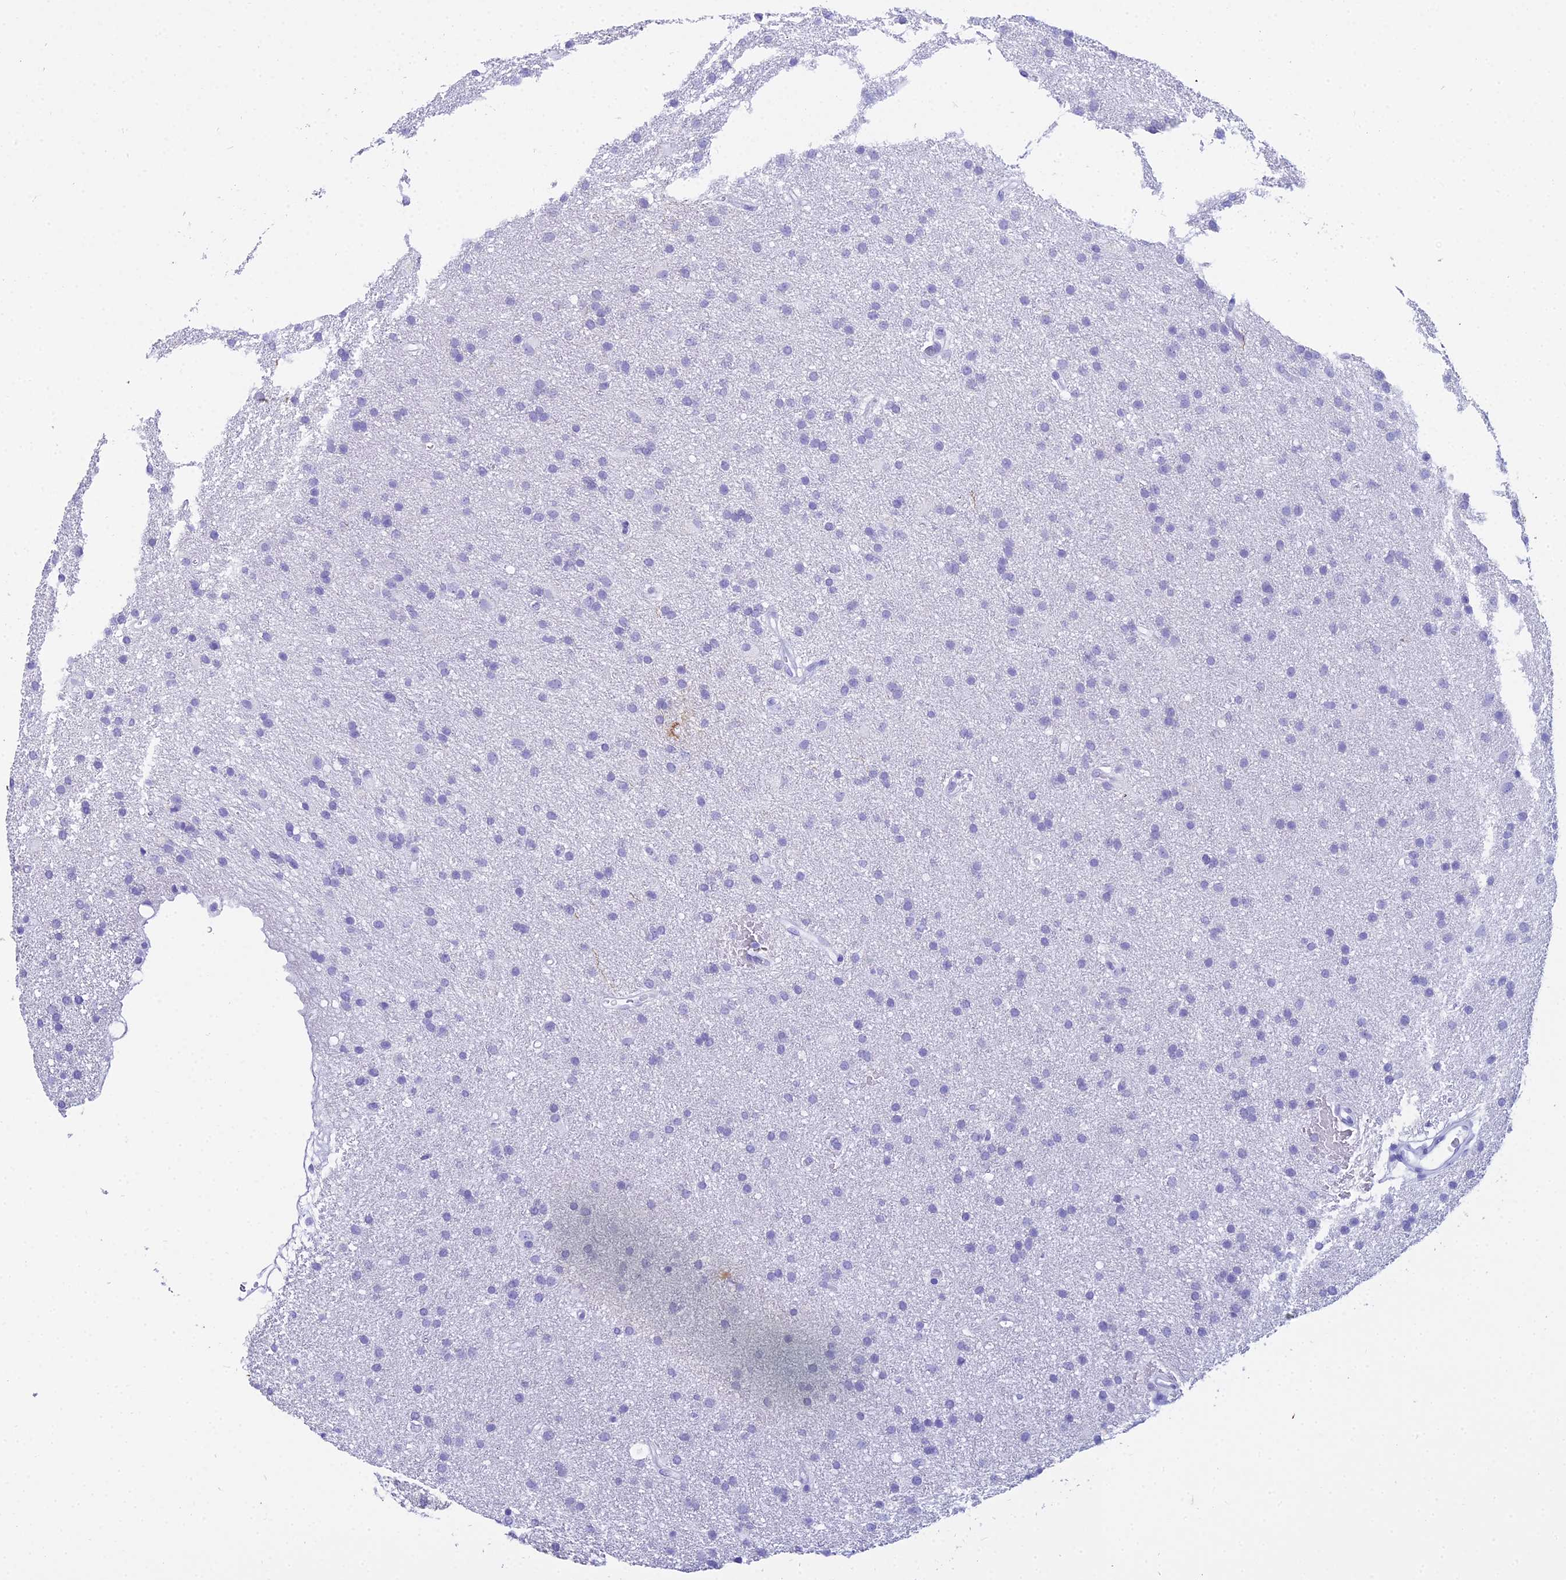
{"staining": {"intensity": "negative", "quantity": "none", "location": "none"}, "tissue": "glioma", "cell_type": "Tumor cells", "image_type": "cancer", "snomed": [{"axis": "morphology", "description": "Glioma, malignant, High grade"}, {"axis": "topography", "description": "Brain"}], "caption": "High magnification brightfield microscopy of glioma stained with DAB (3,3'-diaminobenzidine) (brown) and counterstained with hematoxylin (blue): tumor cells show no significant expression.", "gene": "ZNF442", "patient": {"sex": "male", "age": 77}}